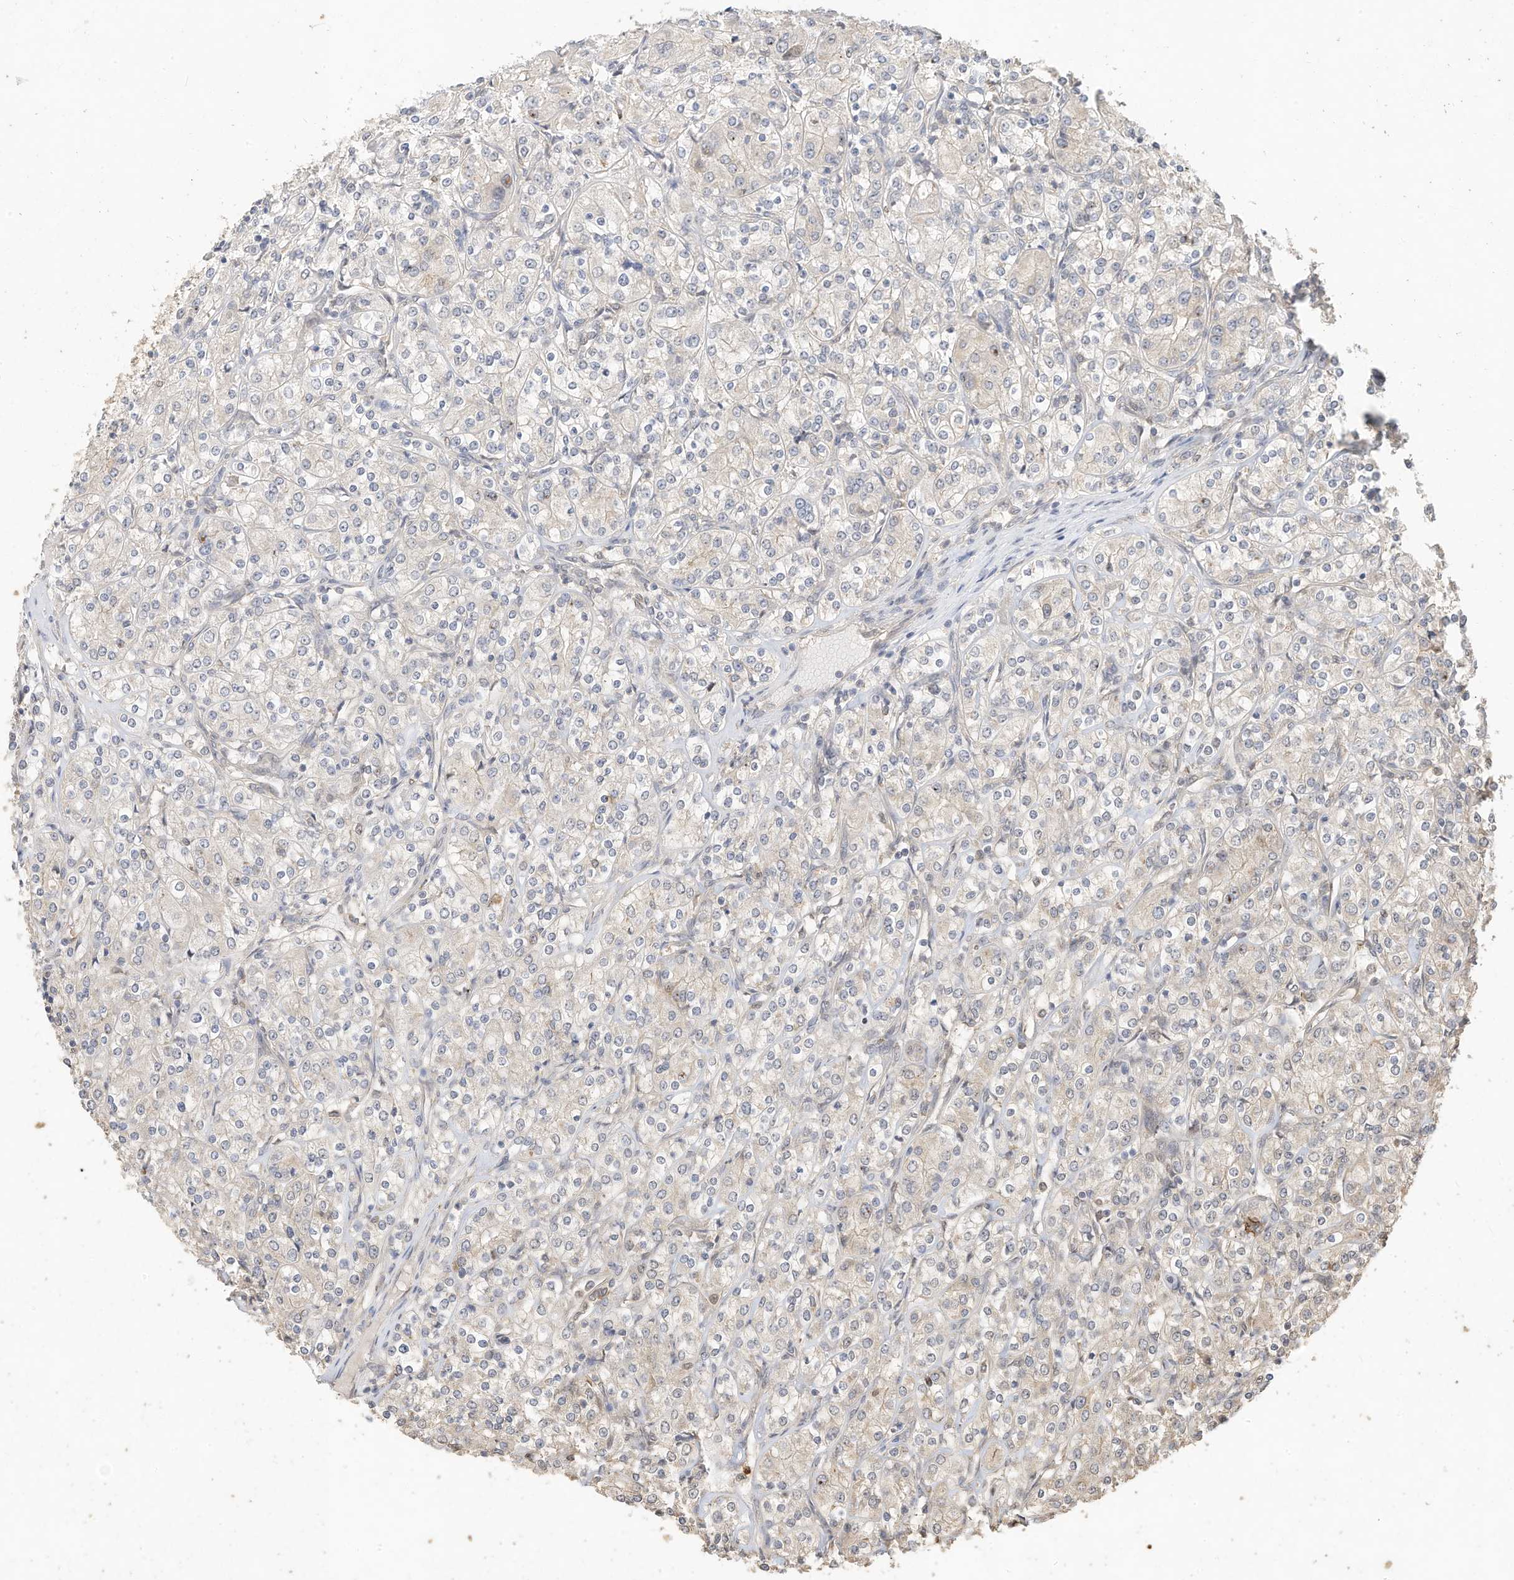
{"staining": {"intensity": "negative", "quantity": "none", "location": "none"}, "tissue": "renal cancer", "cell_type": "Tumor cells", "image_type": "cancer", "snomed": [{"axis": "morphology", "description": "Adenocarcinoma, NOS"}, {"axis": "topography", "description": "Kidney"}], "caption": "Tumor cells are negative for brown protein staining in adenocarcinoma (renal). (Stains: DAB IHC with hematoxylin counter stain, Microscopy: brightfield microscopy at high magnification).", "gene": "OFD1", "patient": {"sex": "male", "age": 77}}